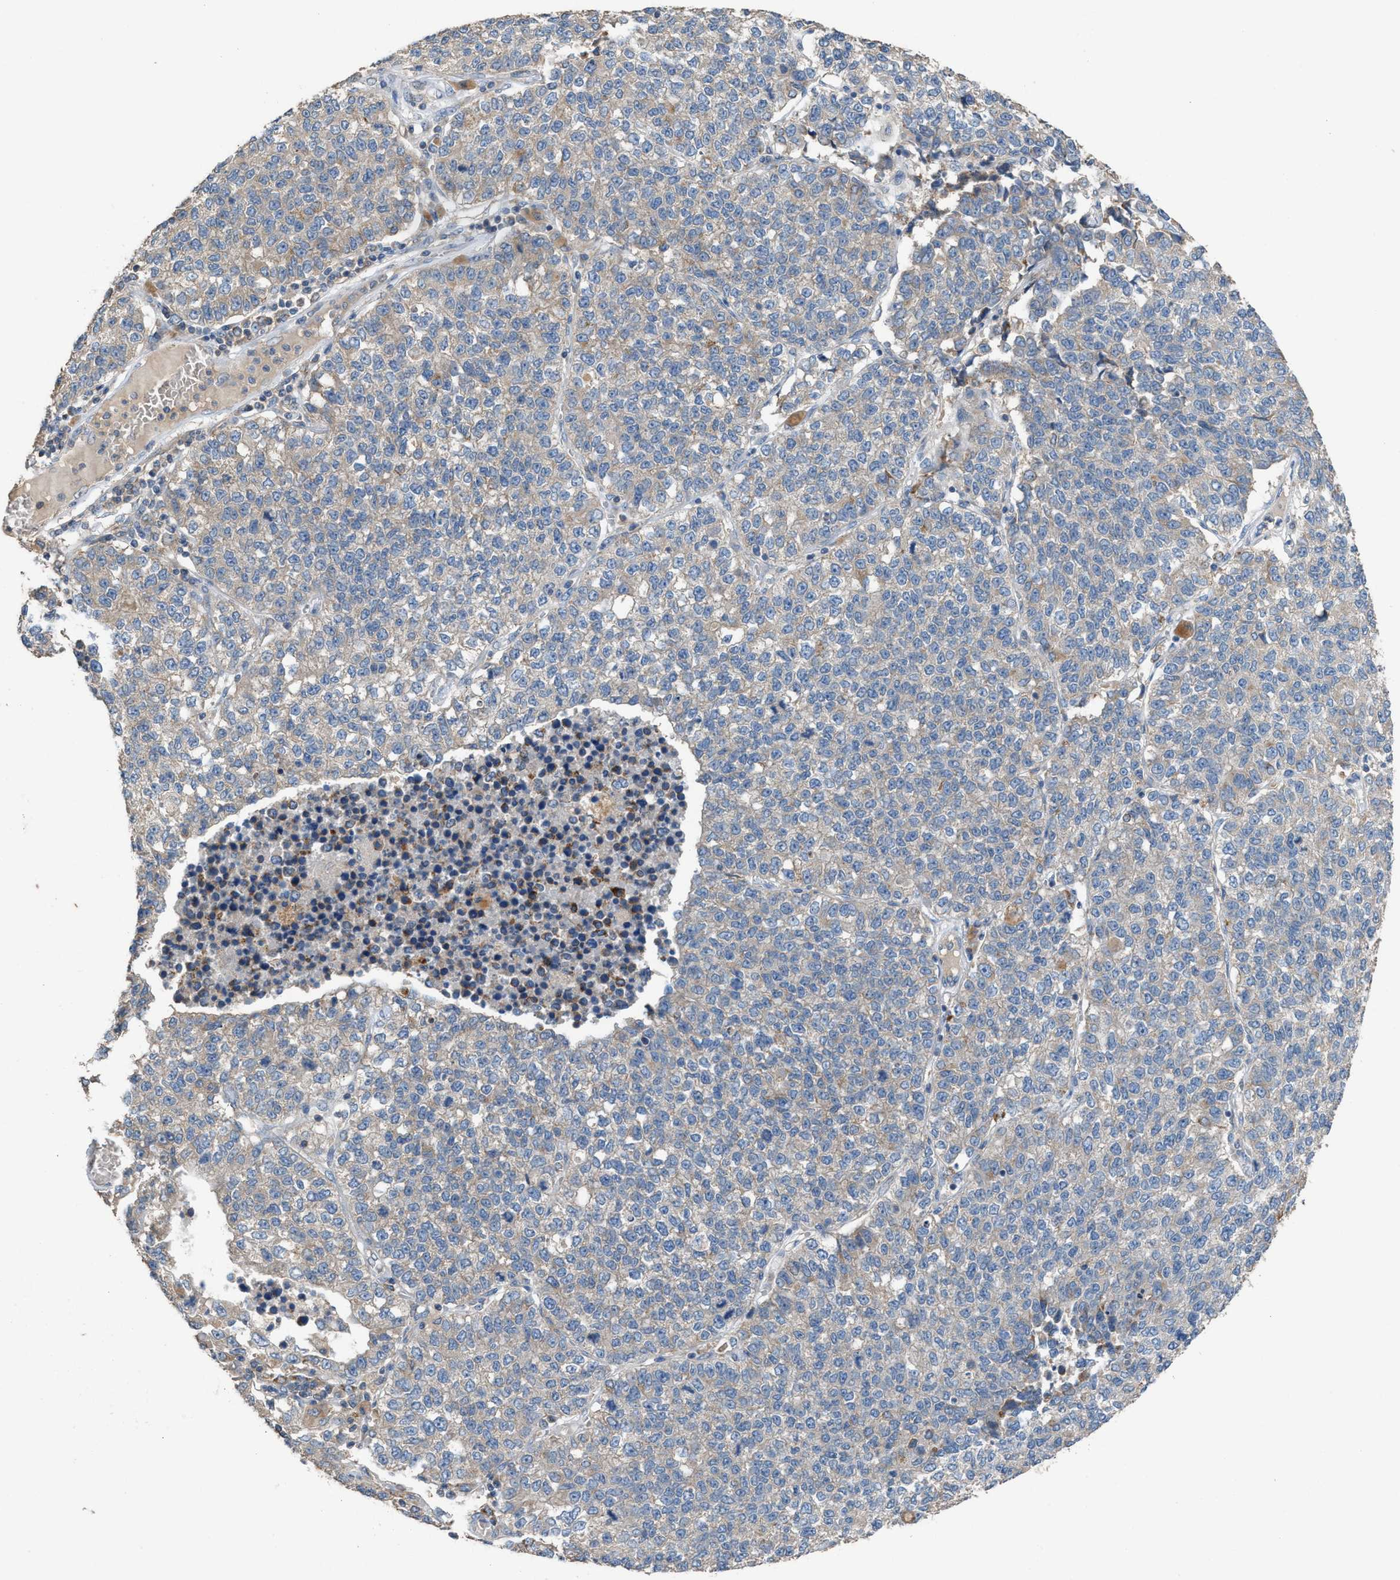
{"staining": {"intensity": "weak", "quantity": "25%-75%", "location": "cytoplasmic/membranous"}, "tissue": "lung cancer", "cell_type": "Tumor cells", "image_type": "cancer", "snomed": [{"axis": "morphology", "description": "Adenocarcinoma, NOS"}, {"axis": "topography", "description": "Lung"}], "caption": "An image showing weak cytoplasmic/membranous expression in approximately 25%-75% of tumor cells in lung cancer, as visualized by brown immunohistochemical staining.", "gene": "TPK1", "patient": {"sex": "male", "age": 49}}